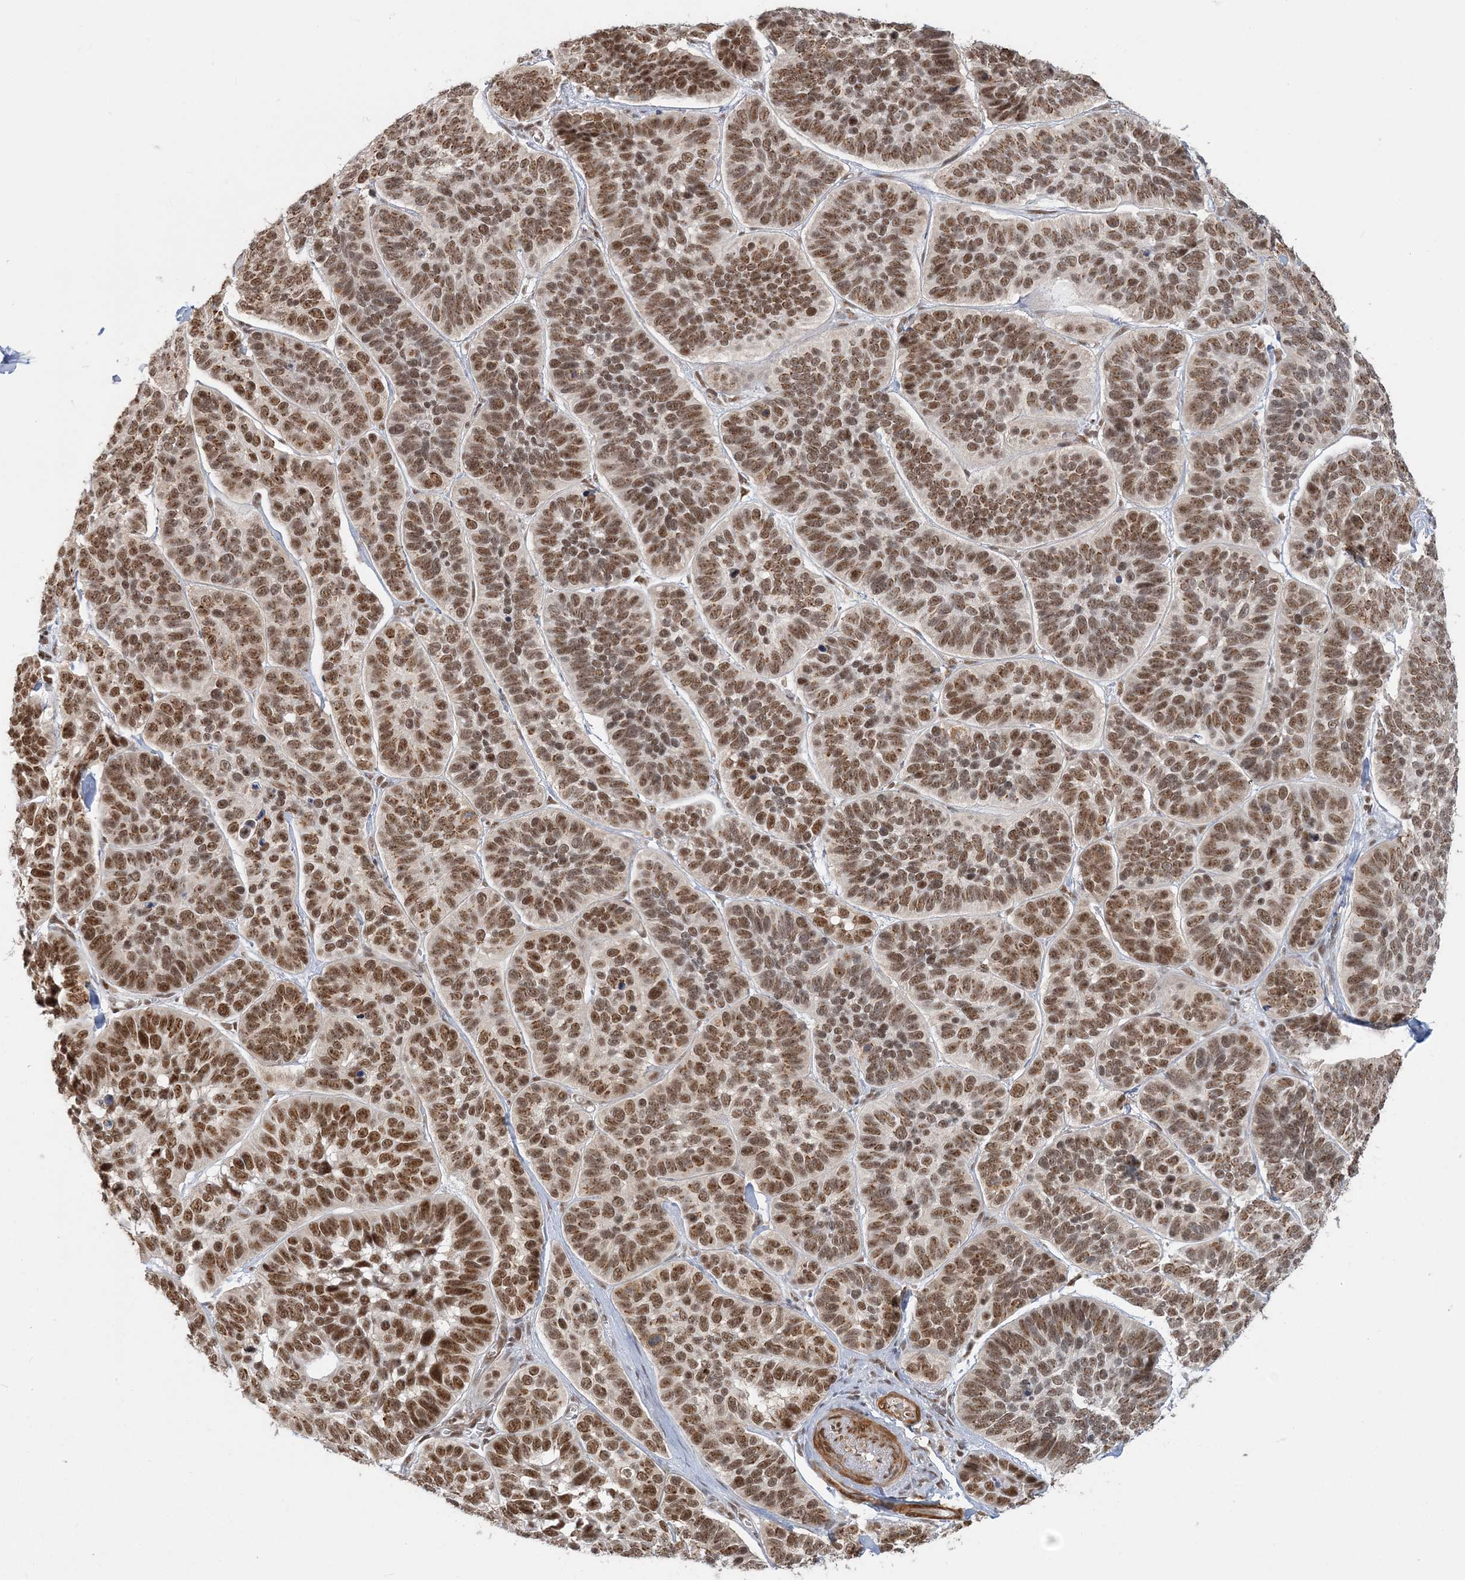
{"staining": {"intensity": "moderate", "quantity": ">75%", "location": "nuclear"}, "tissue": "skin cancer", "cell_type": "Tumor cells", "image_type": "cancer", "snomed": [{"axis": "morphology", "description": "Basal cell carcinoma"}, {"axis": "topography", "description": "Skin"}], "caption": "Skin cancer tissue displays moderate nuclear positivity in about >75% of tumor cells, visualized by immunohistochemistry.", "gene": "PLRG1", "patient": {"sex": "male", "age": 62}}